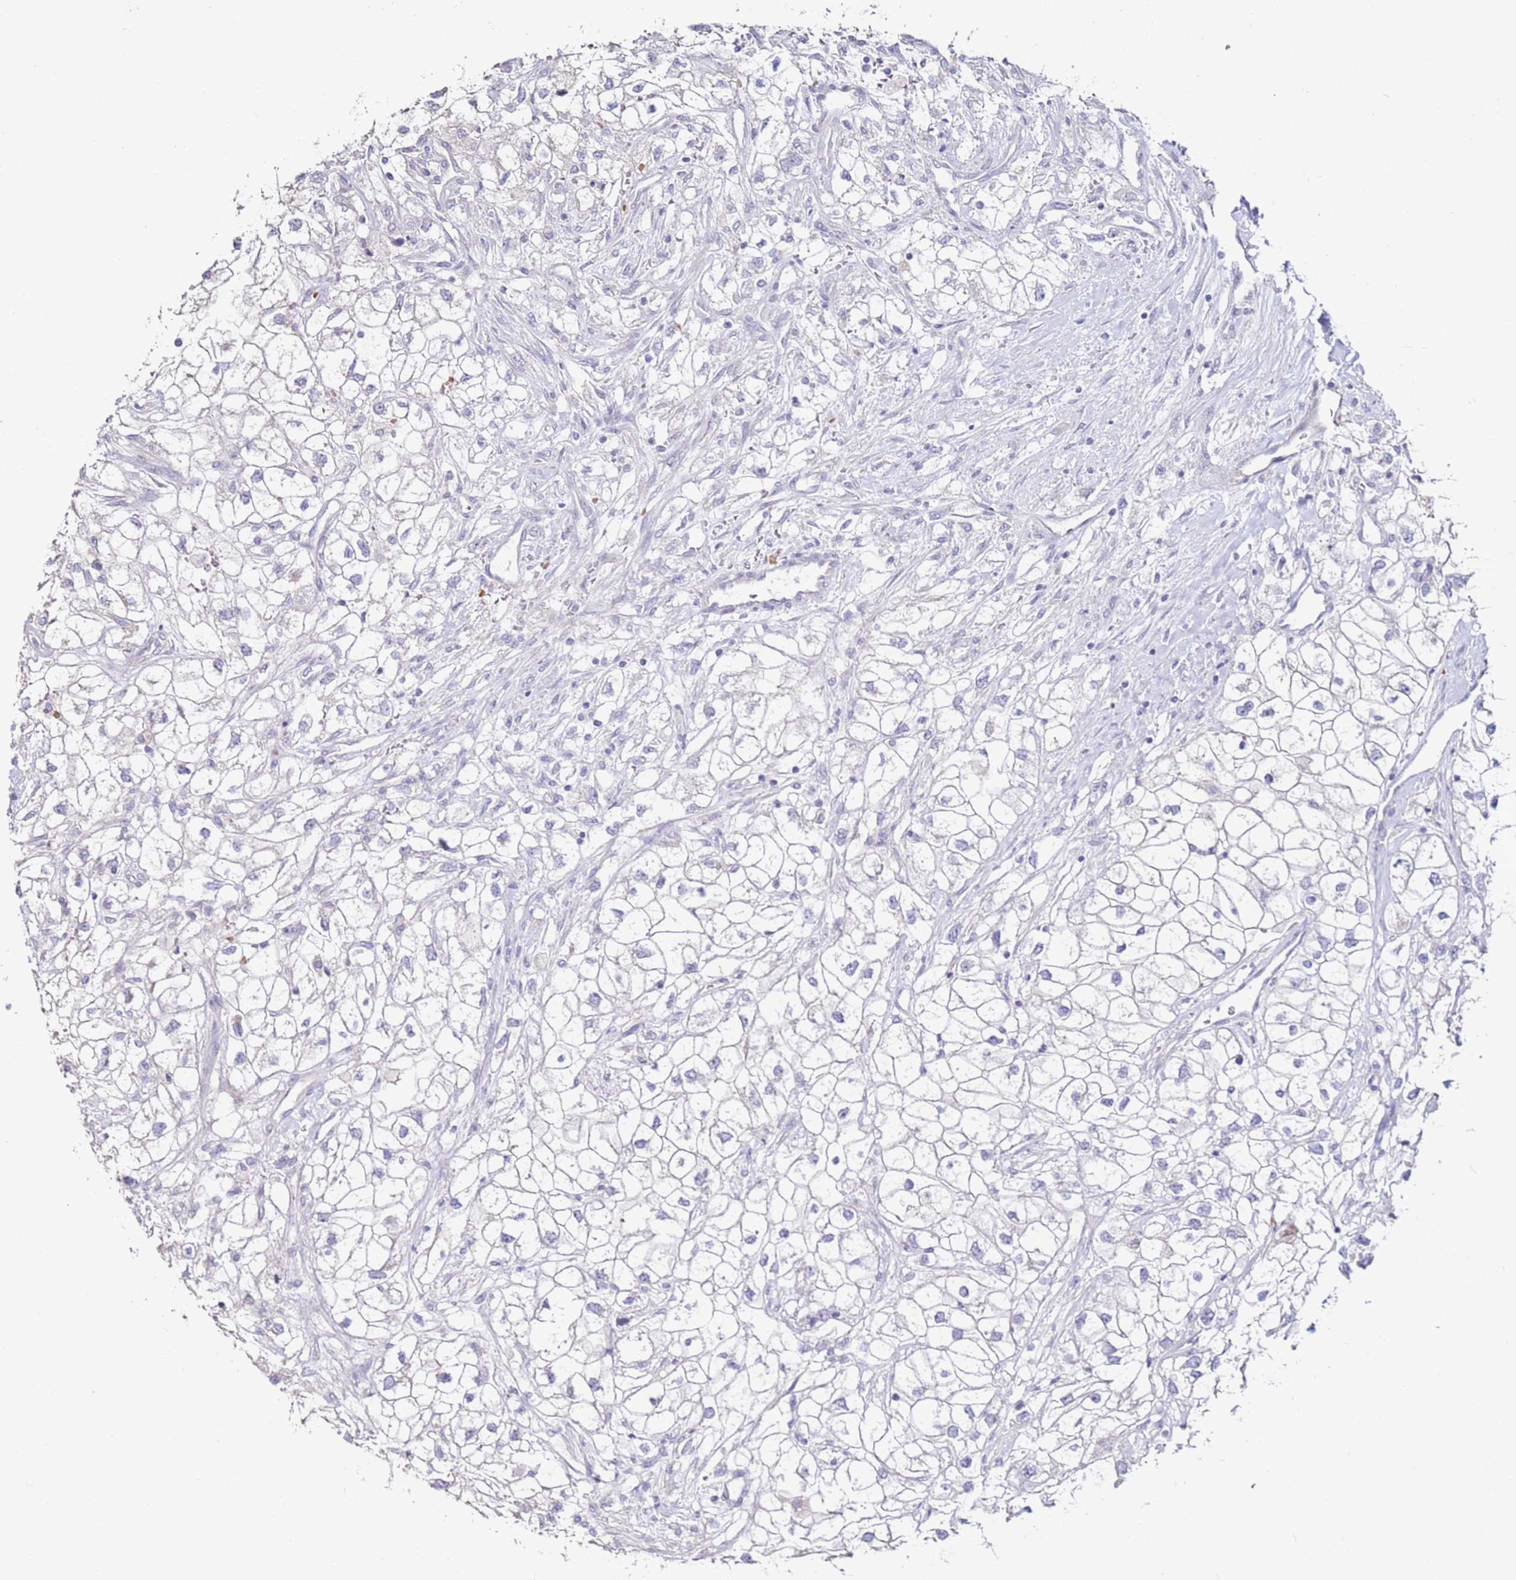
{"staining": {"intensity": "negative", "quantity": "none", "location": "none"}, "tissue": "renal cancer", "cell_type": "Tumor cells", "image_type": "cancer", "snomed": [{"axis": "morphology", "description": "Adenocarcinoma, NOS"}, {"axis": "topography", "description": "Kidney"}], "caption": "There is no significant positivity in tumor cells of renal cancer.", "gene": "RARS2", "patient": {"sex": "male", "age": 59}}